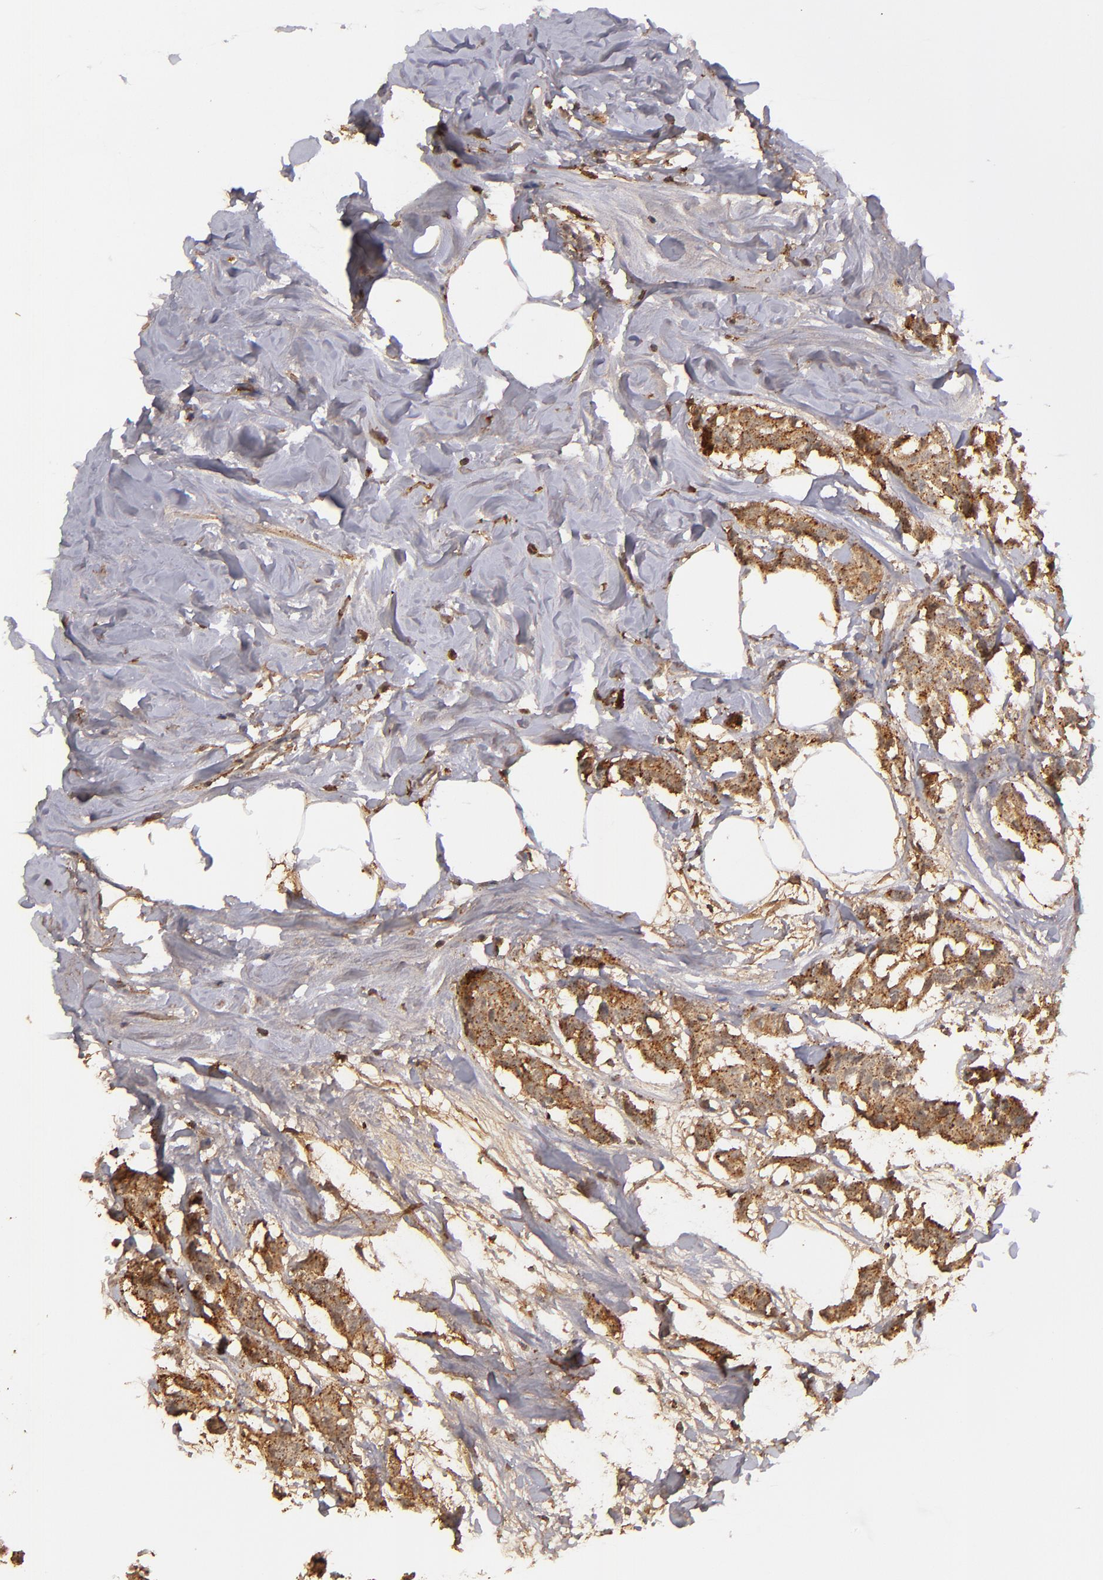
{"staining": {"intensity": "moderate", "quantity": ">75%", "location": "cytoplasmic/membranous"}, "tissue": "breast cancer", "cell_type": "Tumor cells", "image_type": "cancer", "snomed": [{"axis": "morphology", "description": "Duct carcinoma"}, {"axis": "topography", "description": "Breast"}], "caption": "This is a histology image of IHC staining of breast cancer (infiltrating ductal carcinoma), which shows moderate staining in the cytoplasmic/membranous of tumor cells.", "gene": "ZFYVE1", "patient": {"sex": "female", "age": 84}}